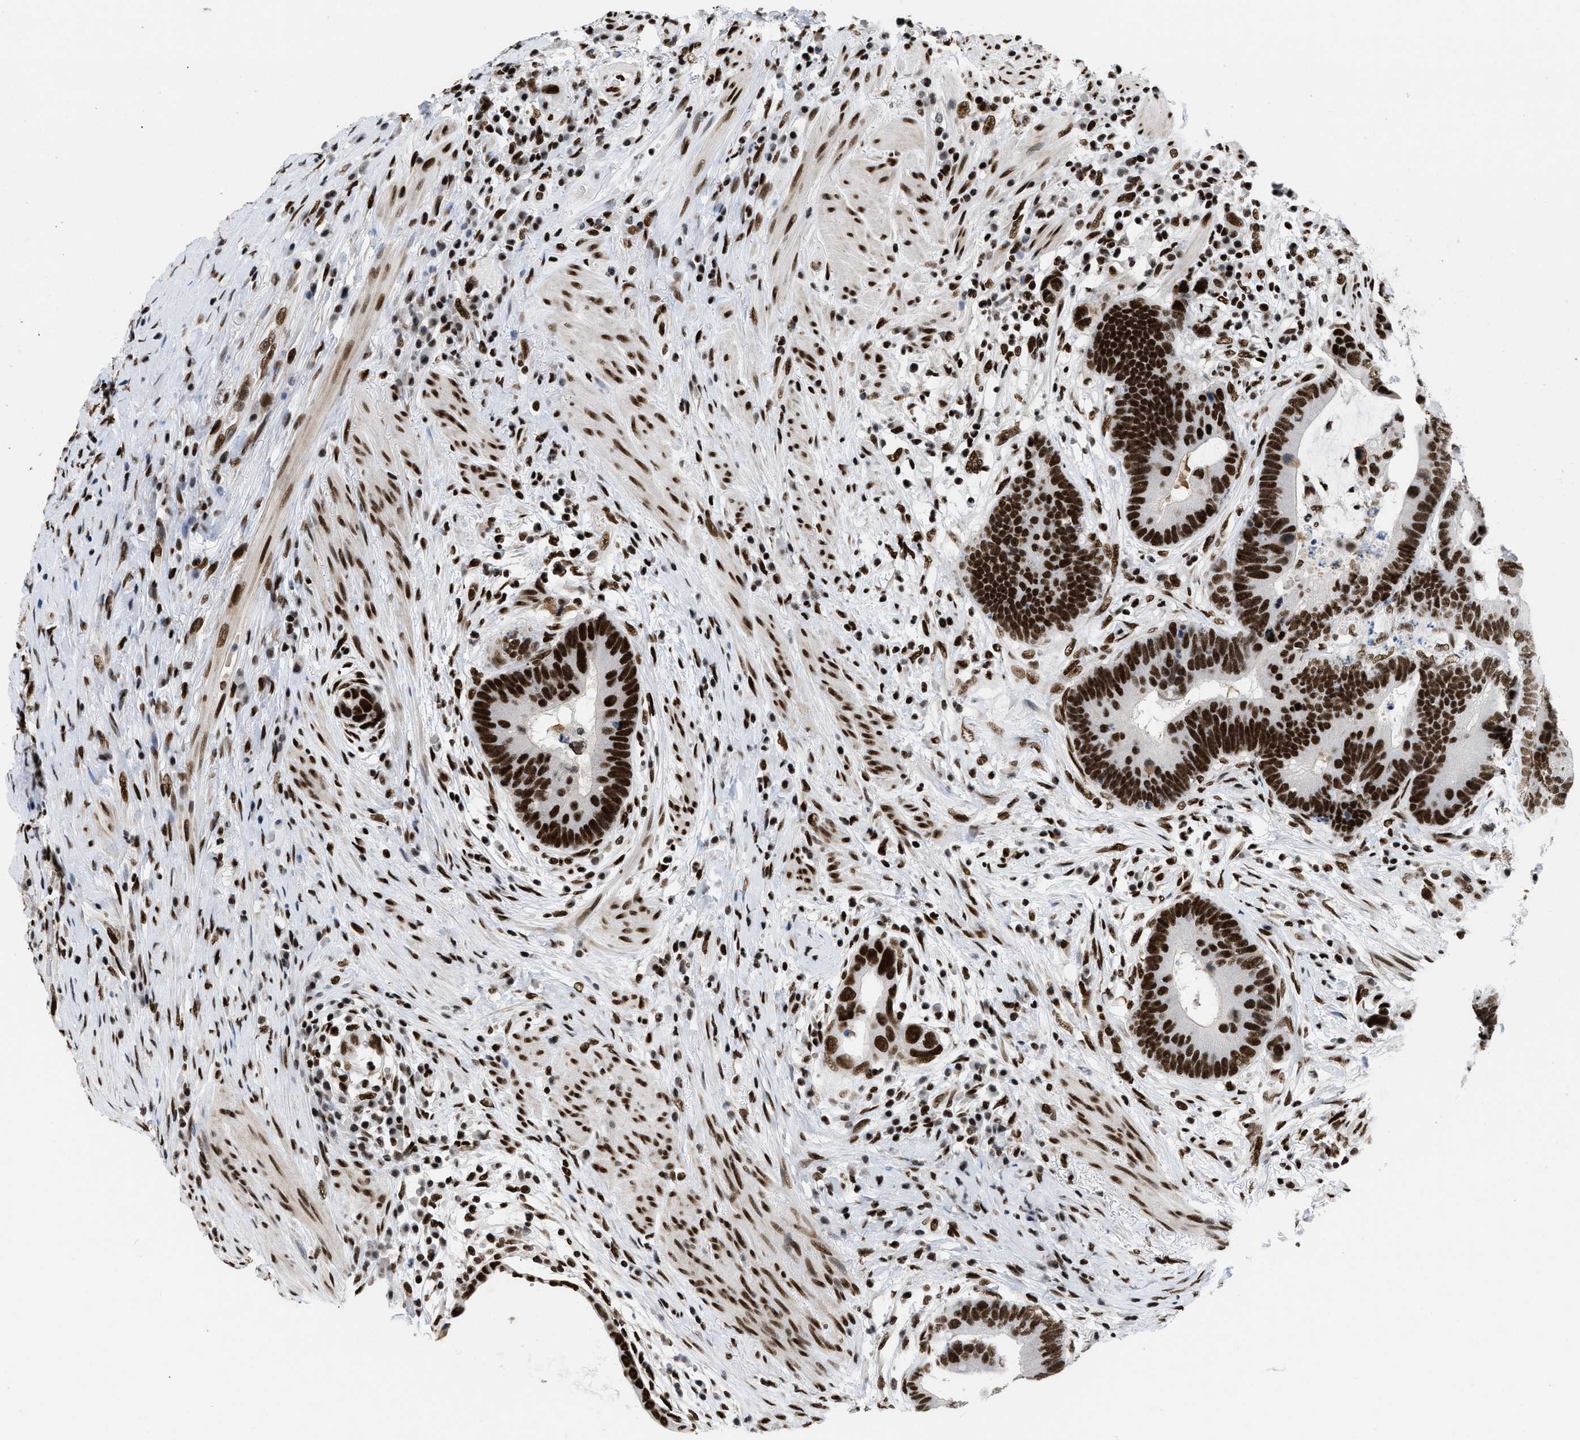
{"staining": {"intensity": "strong", "quantity": ">75%", "location": "nuclear"}, "tissue": "colorectal cancer", "cell_type": "Tumor cells", "image_type": "cancer", "snomed": [{"axis": "morphology", "description": "Adenocarcinoma, NOS"}, {"axis": "topography", "description": "Rectum"}], "caption": "Immunohistochemistry (IHC) of colorectal cancer (adenocarcinoma) demonstrates high levels of strong nuclear positivity in approximately >75% of tumor cells.", "gene": "CREB1", "patient": {"sex": "female", "age": 89}}